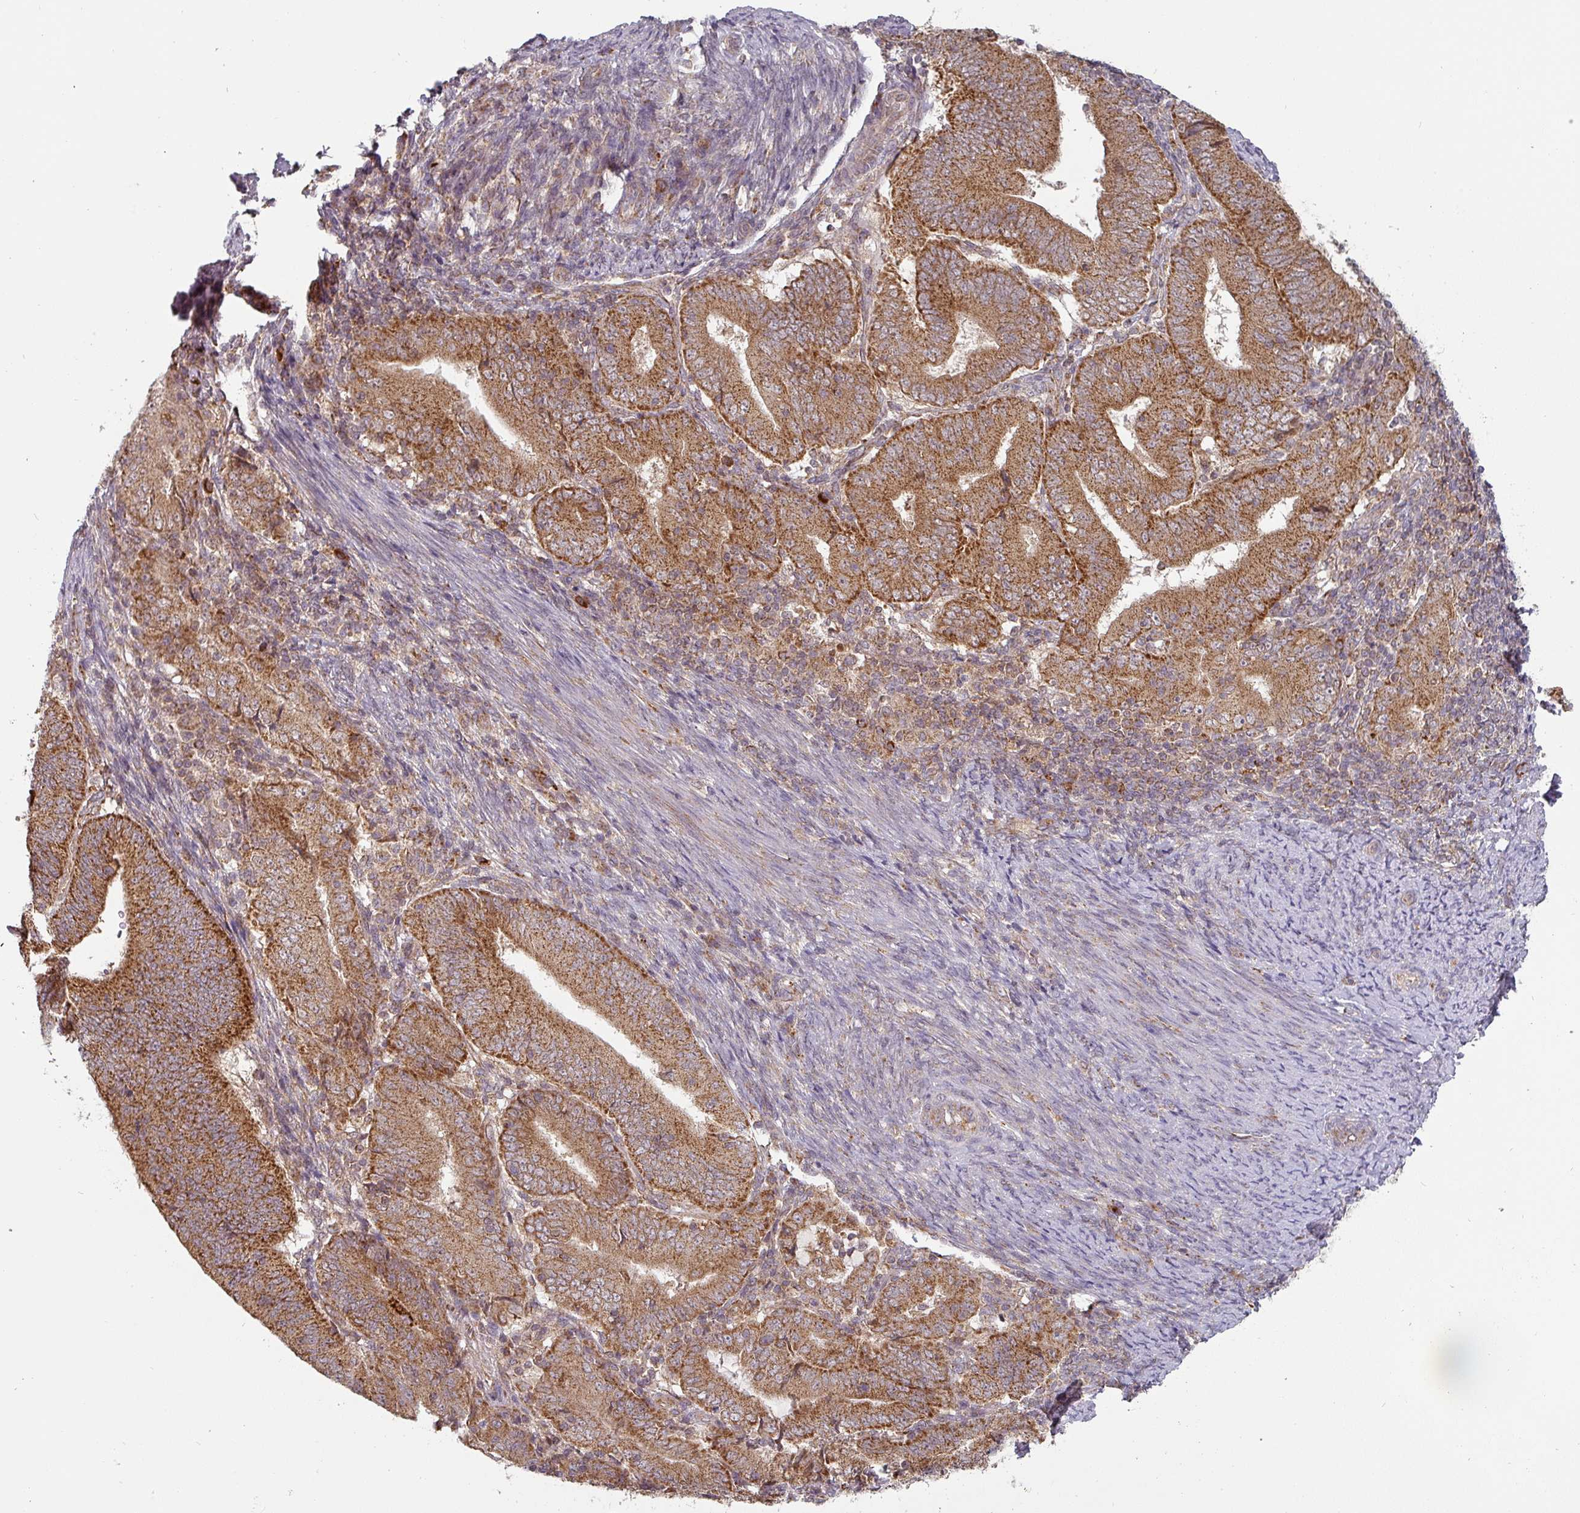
{"staining": {"intensity": "strong", "quantity": ">75%", "location": "cytoplasmic/membranous"}, "tissue": "endometrial cancer", "cell_type": "Tumor cells", "image_type": "cancer", "snomed": [{"axis": "morphology", "description": "Adenocarcinoma, NOS"}, {"axis": "topography", "description": "Endometrium"}], "caption": "The immunohistochemical stain shows strong cytoplasmic/membranous positivity in tumor cells of endometrial adenocarcinoma tissue.", "gene": "MRPS16", "patient": {"sex": "female", "age": 70}}